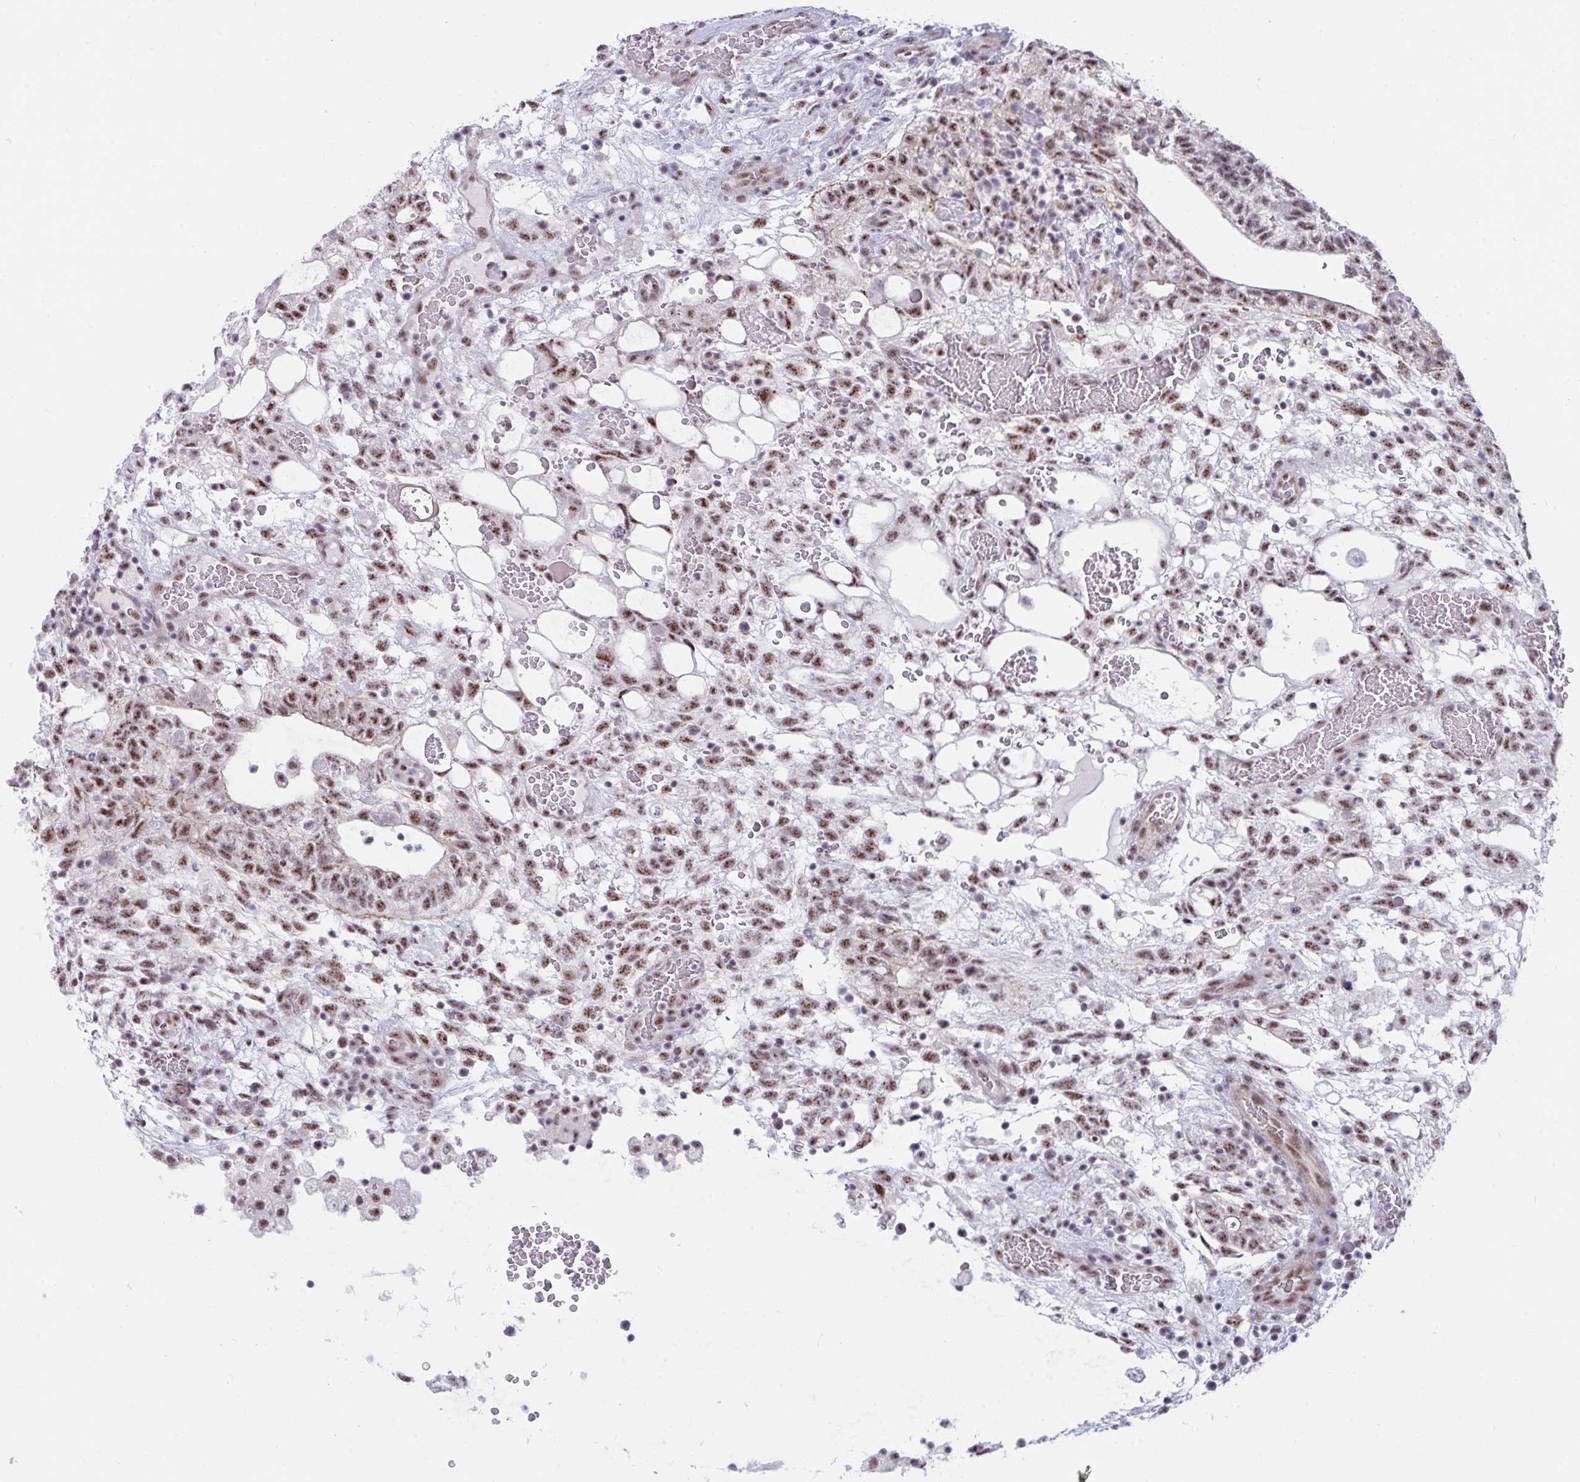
{"staining": {"intensity": "moderate", "quantity": ">75%", "location": "nuclear"}, "tissue": "testis cancer", "cell_type": "Tumor cells", "image_type": "cancer", "snomed": [{"axis": "morphology", "description": "Normal tissue, NOS"}, {"axis": "morphology", "description": "Carcinoma, Embryonal, NOS"}, {"axis": "topography", "description": "Testis"}], "caption": "High-power microscopy captured an immunohistochemistry micrograph of embryonal carcinoma (testis), revealing moderate nuclear expression in about >75% of tumor cells. The staining was performed using DAB to visualize the protein expression in brown, while the nuclei were stained in blue with hematoxylin (Magnification: 20x).", "gene": "PRR14", "patient": {"sex": "male", "age": 32}}